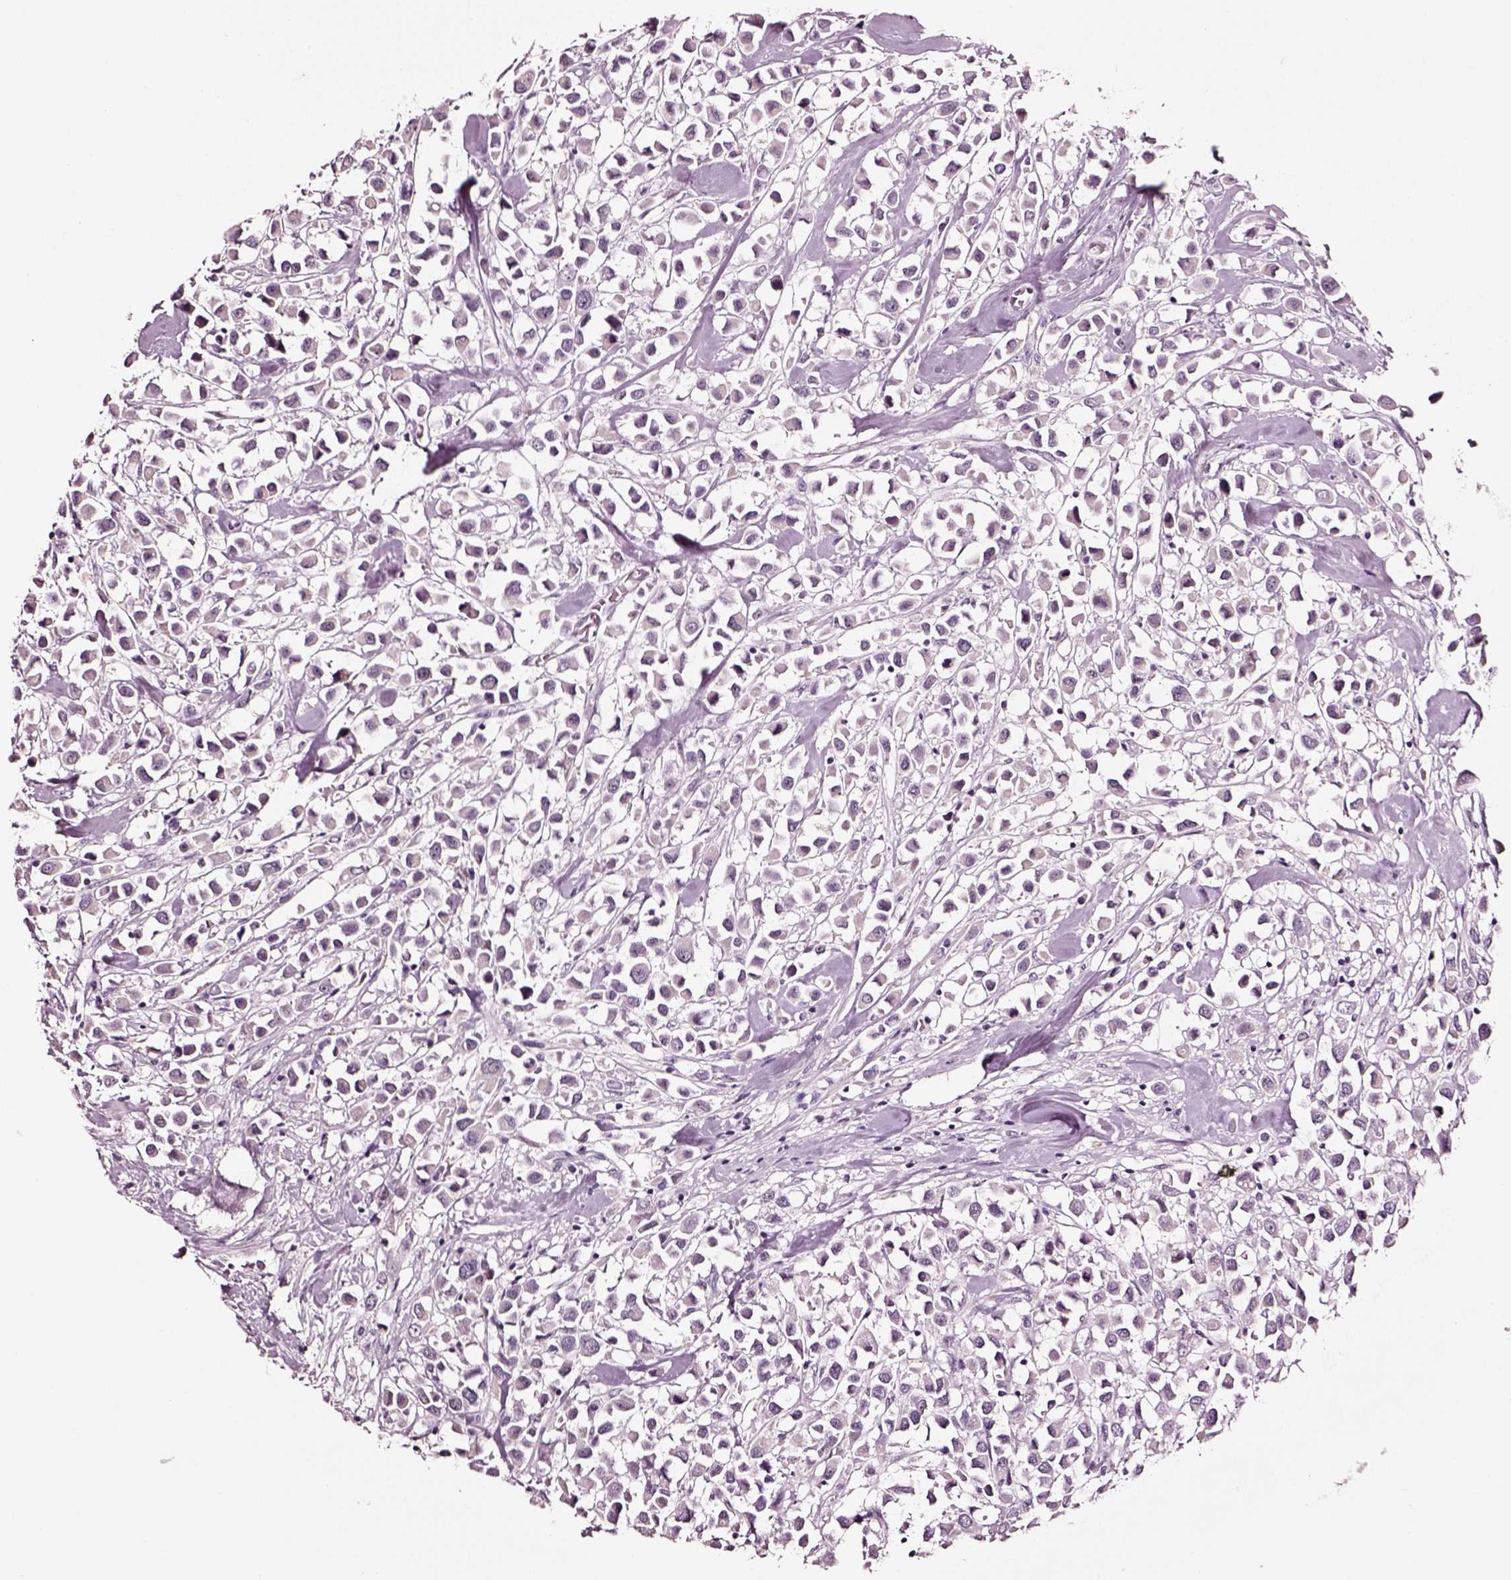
{"staining": {"intensity": "negative", "quantity": "none", "location": "none"}, "tissue": "breast cancer", "cell_type": "Tumor cells", "image_type": "cancer", "snomed": [{"axis": "morphology", "description": "Duct carcinoma"}, {"axis": "topography", "description": "Breast"}], "caption": "Breast intraductal carcinoma was stained to show a protein in brown. There is no significant positivity in tumor cells.", "gene": "SMIM17", "patient": {"sex": "female", "age": 61}}